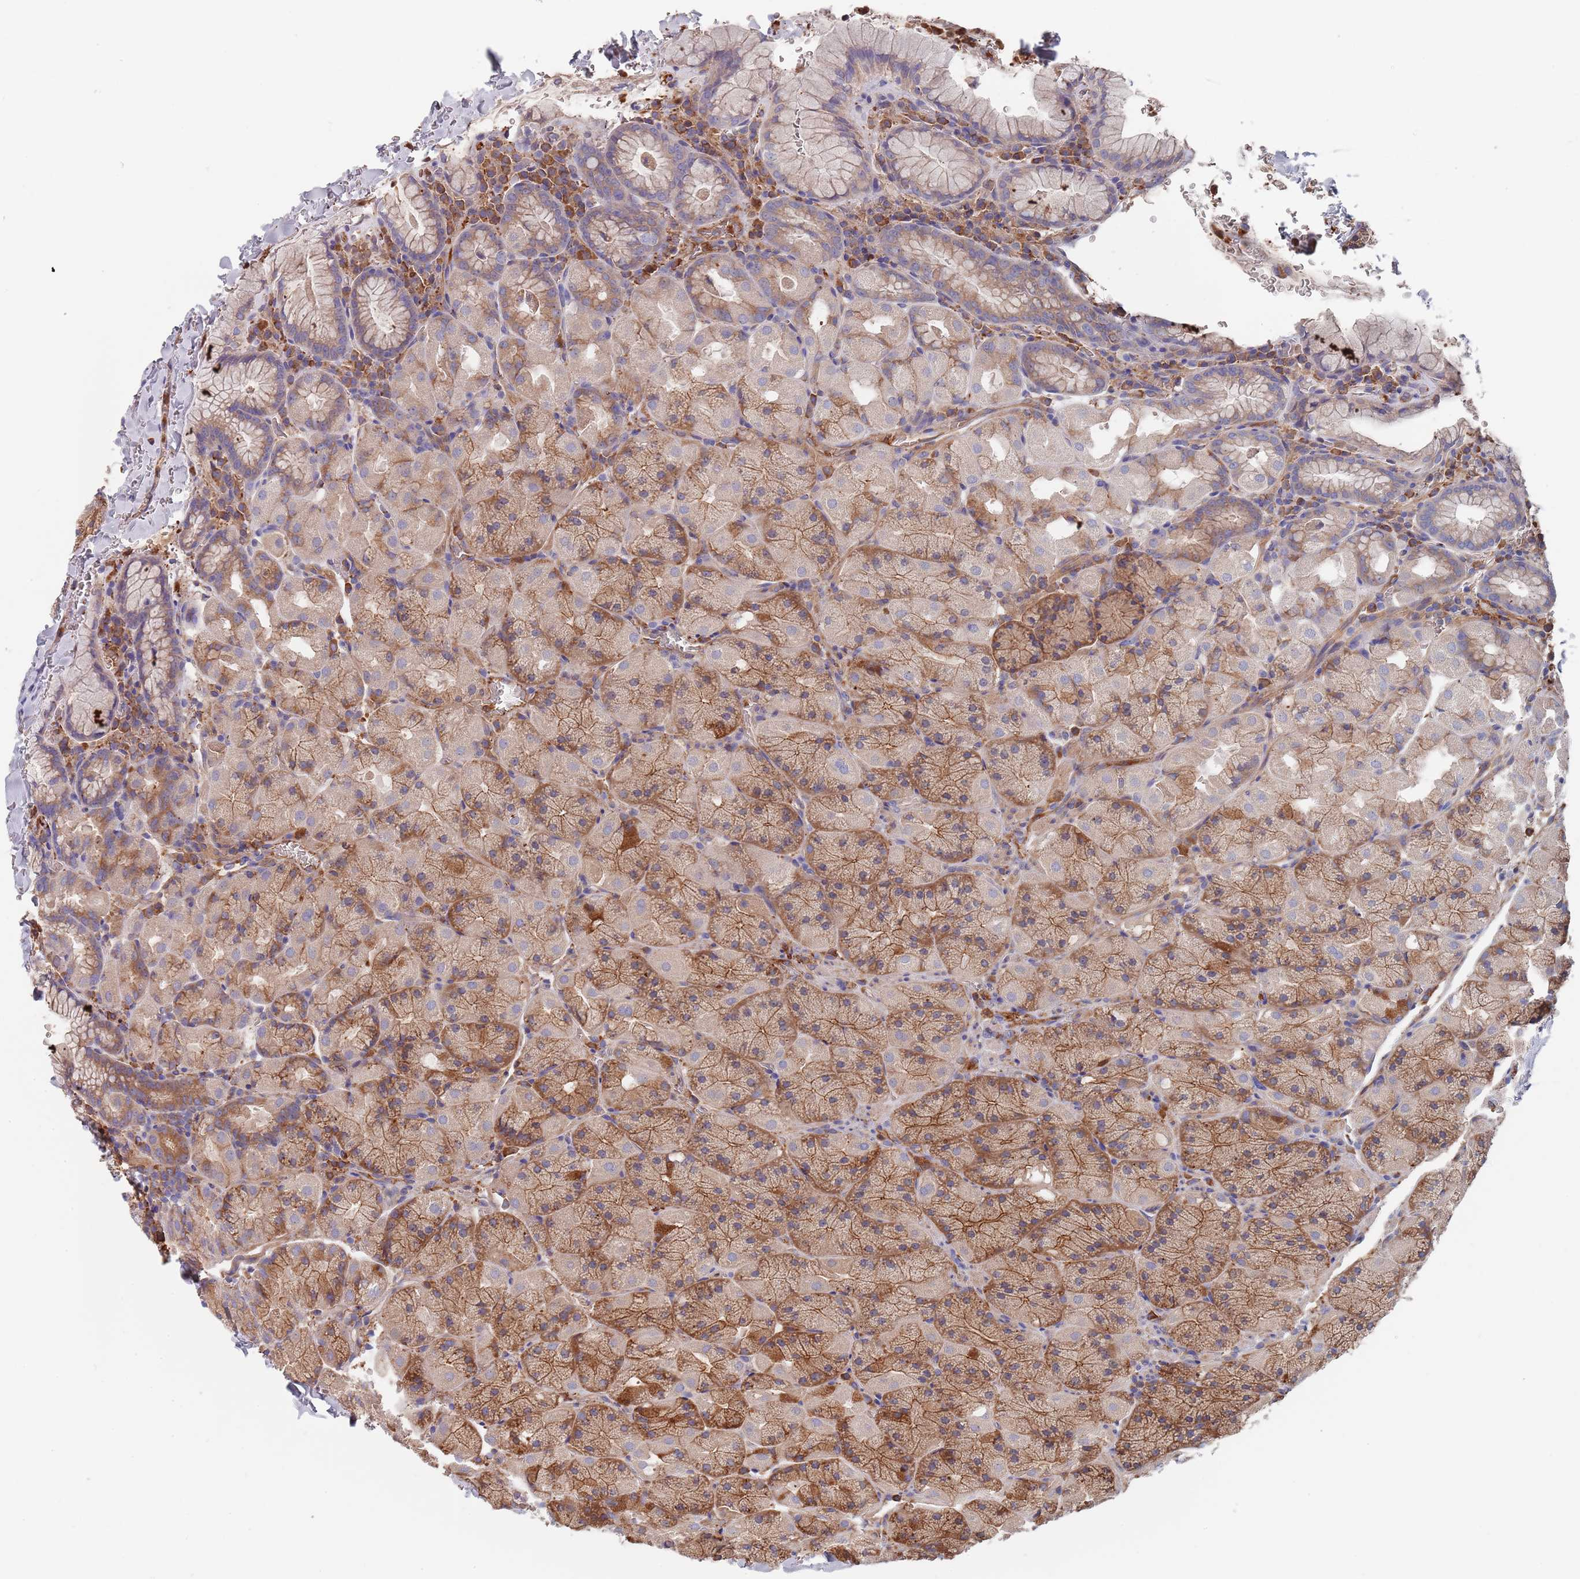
{"staining": {"intensity": "moderate", "quantity": "25%-75%", "location": "cytoplasmic/membranous"}, "tissue": "stomach", "cell_type": "Glandular cells", "image_type": "normal", "snomed": [{"axis": "morphology", "description": "Normal tissue, NOS"}, {"axis": "topography", "description": "Stomach, upper"}, {"axis": "topography", "description": "Stomach, lower"}], "caption": "Stomach stained with IHC exhibits moderate cytoplasmic/membranous expression in approximately 25%-75% of glandular cells. (Stains: DAB in brown, nuclei in blue, Microscopy: brightfield microscopy at high magnification).", "gene": "DCUN1D3", "patient": {"sex": "male", "age": 80}}